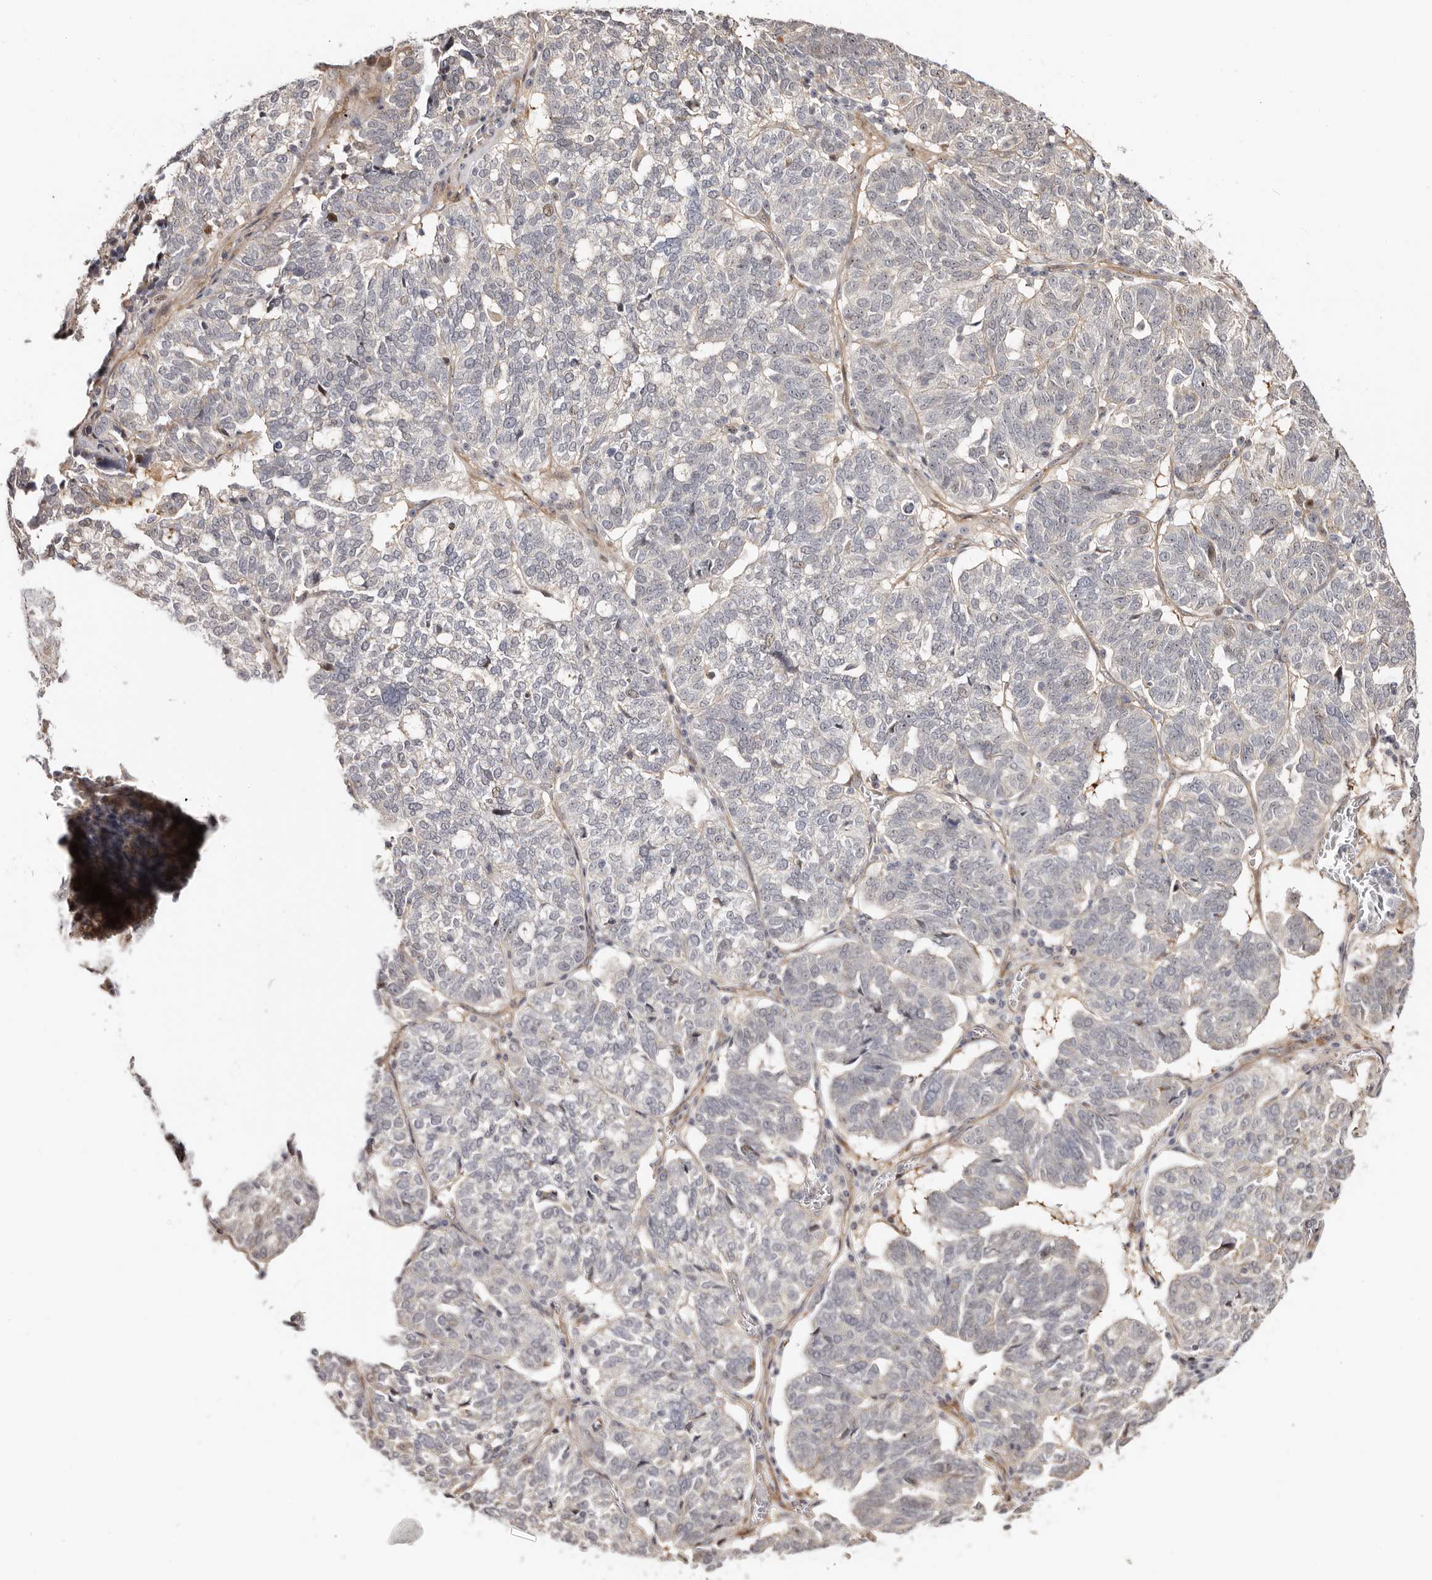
{"staining": {"intensity": "negative", "quantity": "none", "location": "none"}, "tissue": "ovarian cancer", "cell_type": "Tumor cells", "image_type": "cancer", "snomed": [{"axis": "morphology", "description": "Cystadenocarcinoma, serous, NOS"}, {"axis": "topography", "description": "Ovary"}], "caption": "Ovarian serous cystadenocarcinoma was stained to show a protein in brown. There is no significant expression in tumor cells. Nuclei are stained in blue.", "gene": "ODF2L", "patient": {"sex": "female", "age": 59}}